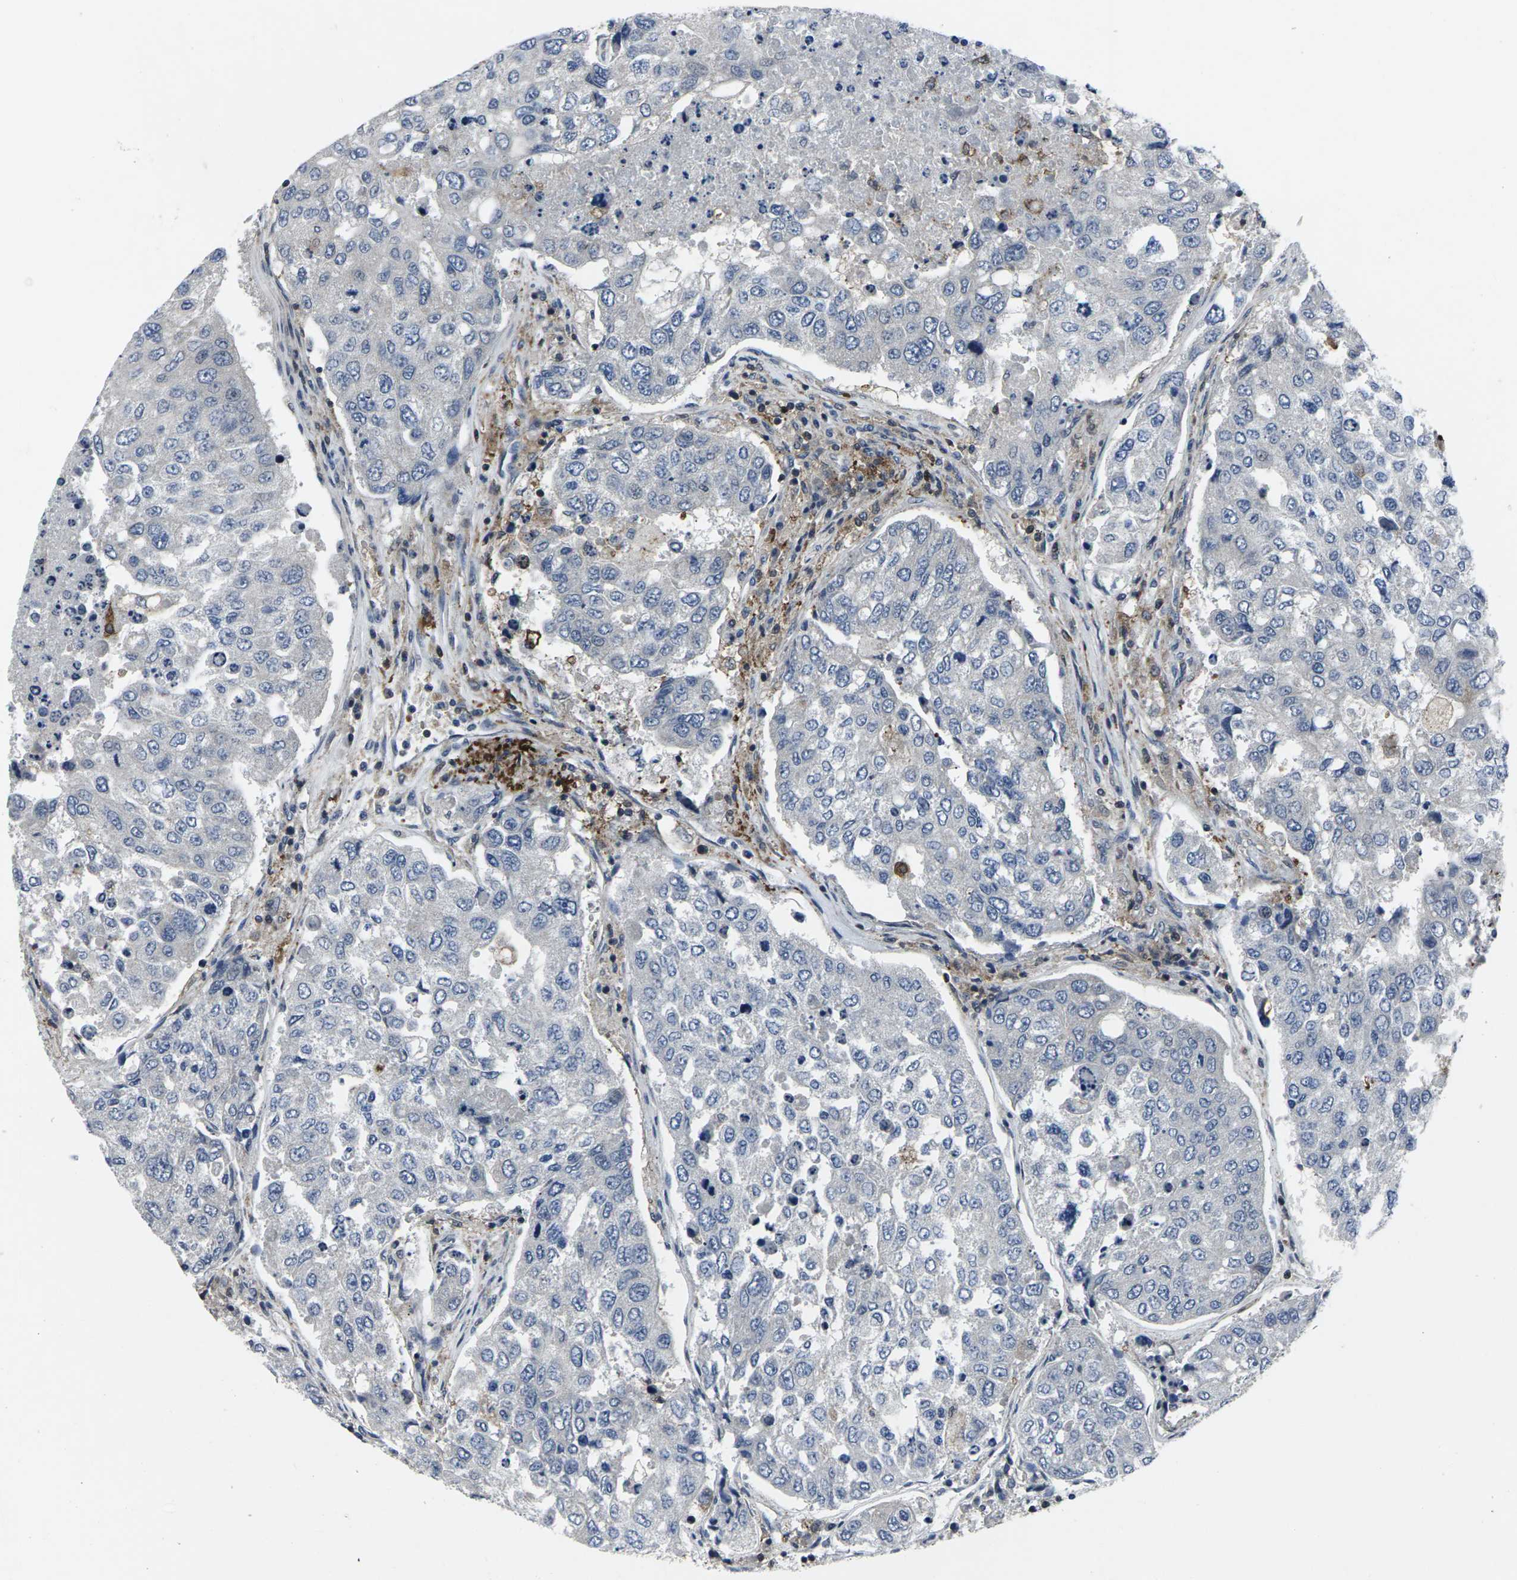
{"staining": {"intensity": "negative", "quantity": "none", "location": "none"}, "tissue": "urothelial cancer", "cell_type": "Tumor cells", "image_type": "cancer", "snomed": [{"axis": "morphology", "description": "Urothelial carcinoma, High grade"}, {"axis": "topography", "description": "Lymph node"}, {"axis": "topography", "description": "Urinary bladder"}], "caption": "Tumor cells are negative for brown protein staining in urothelial cancer. (Brightfield microscopy of DAB IHC at high magnification).", "gene": "STAT4", "patient": {"sex": "male", "age": 51}}